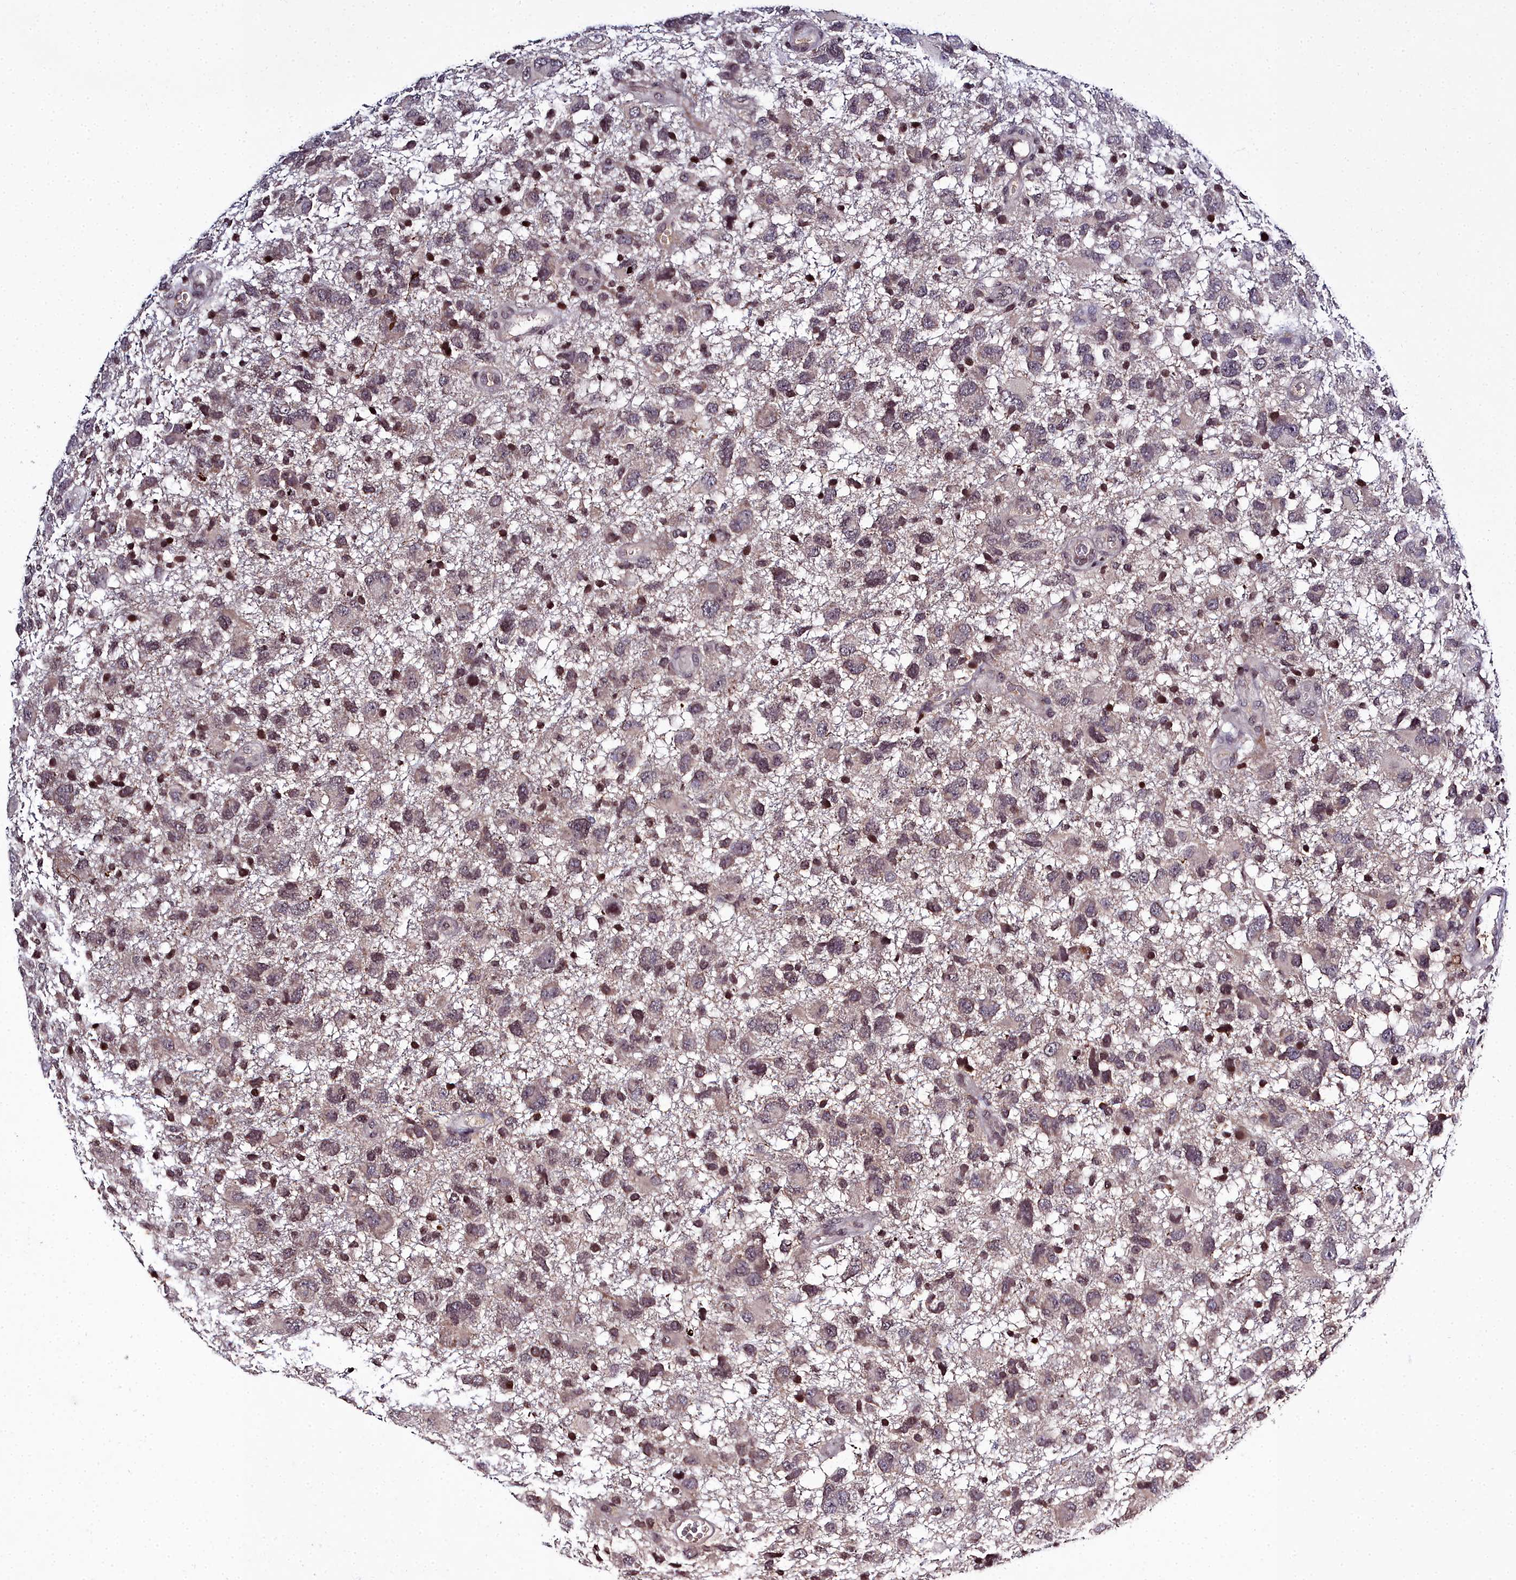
{"staining": {"intensity": "weak", "quantity": ">75%", "location": "cytoplasmic/membranous,nuclear"}, "tissue": "glioma", "cell_type": "Tumor cells", "image_type": "cancer", "snomed": [{"axis": "morphology", "description": "Glioma, malignant, High grade"}, {"axis": "topography", "description": "Brain"}], "caption": "High-grade glioma (malignant) stained with a protein marker displays weak staining in tumor cells.", "gene": "FZD4", "patient": {"sex": "male", "age": 61}}